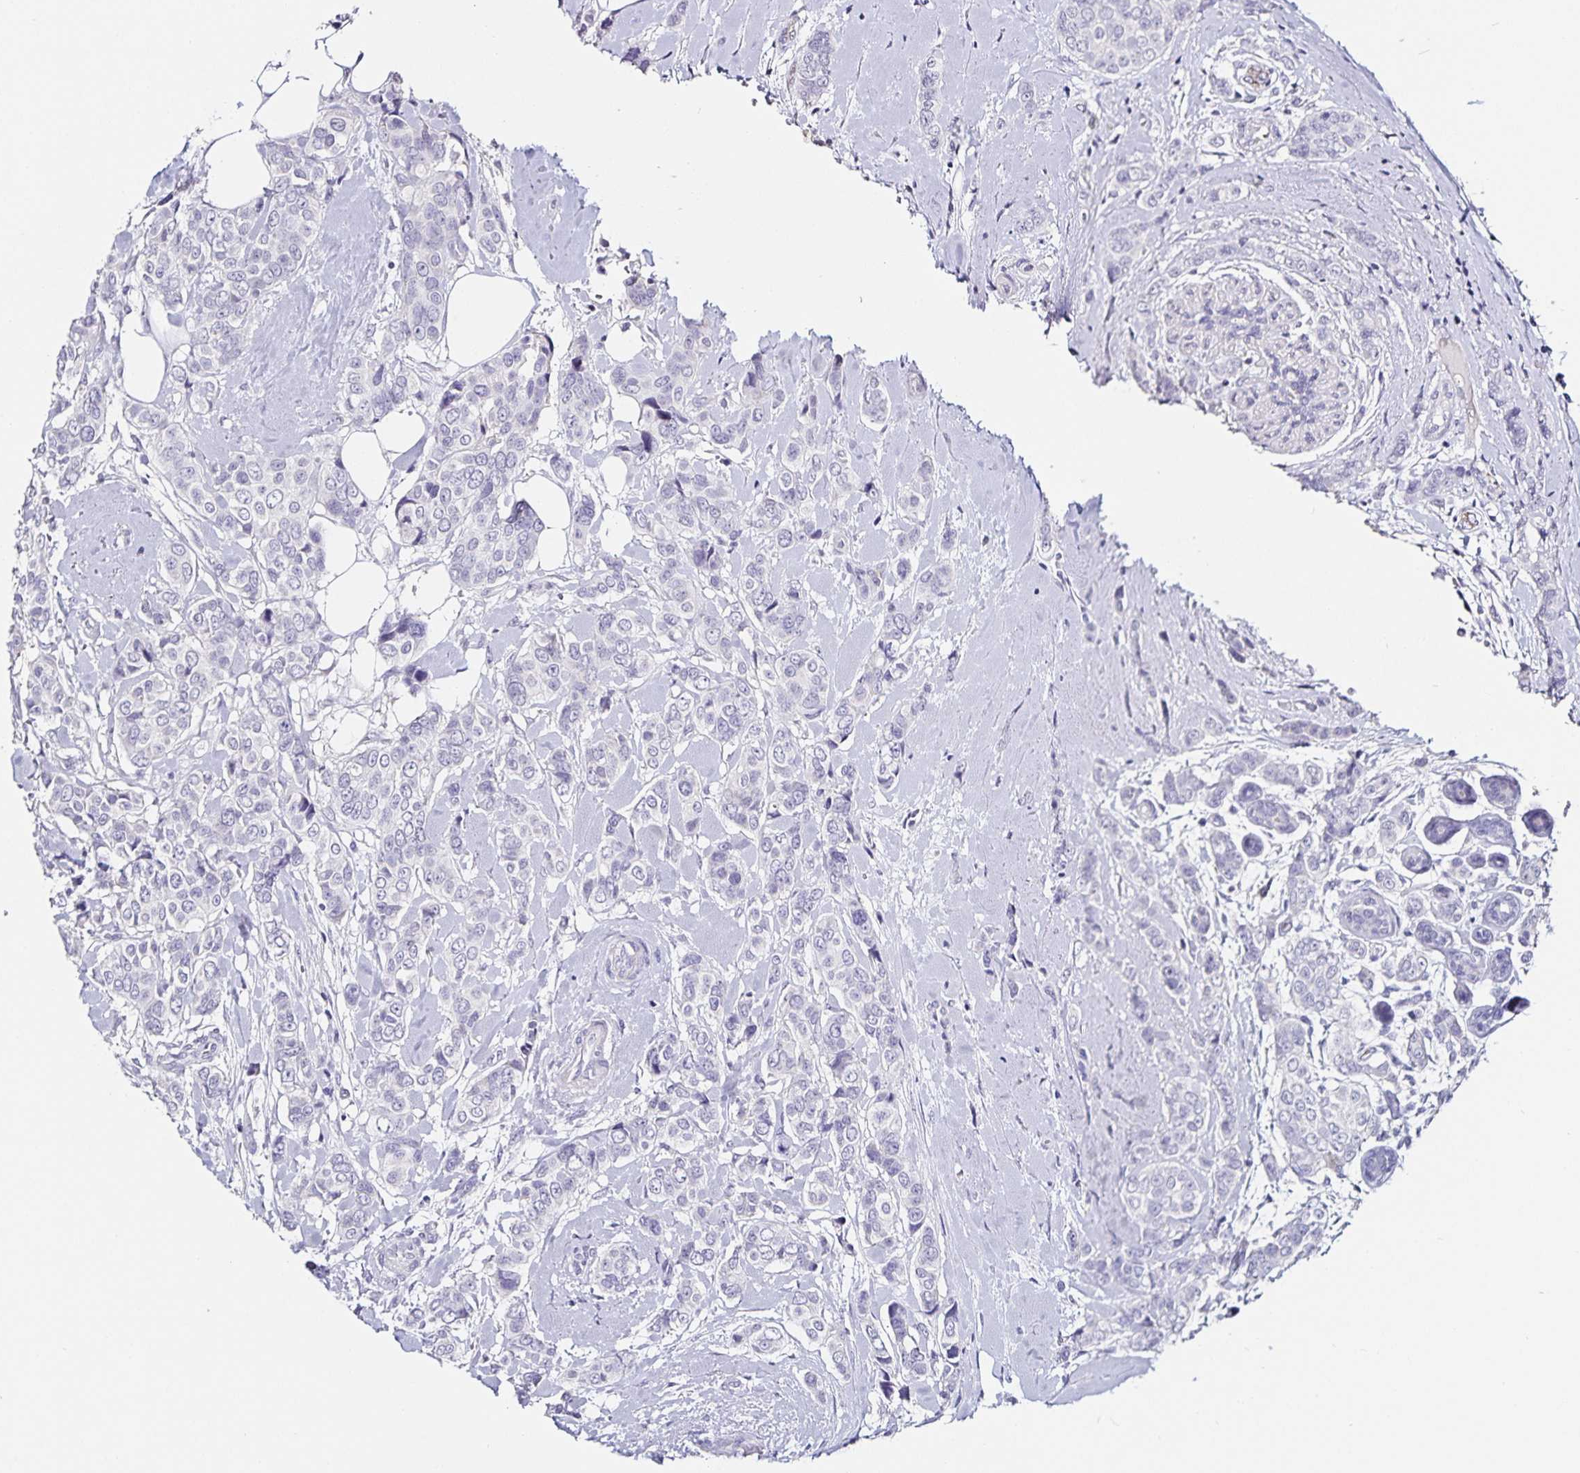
{"staining": {"intensity": "negative", "quantity": "none", "location": "none"}, "tissue": "breast cancer", "cell_type": "Tumor cells", "image_type": "cancer", "snomed": [{"axis": "morphology", "description": "Lobular carcinoma"}, {"axis": "topography", "description": "Breast"}], "caption": "The histopathology image demonstrates no significant expression in tumor cells of breast cancer.", "gene": "TSPAN7", "patient": {"sex": "female", "age": 51}}